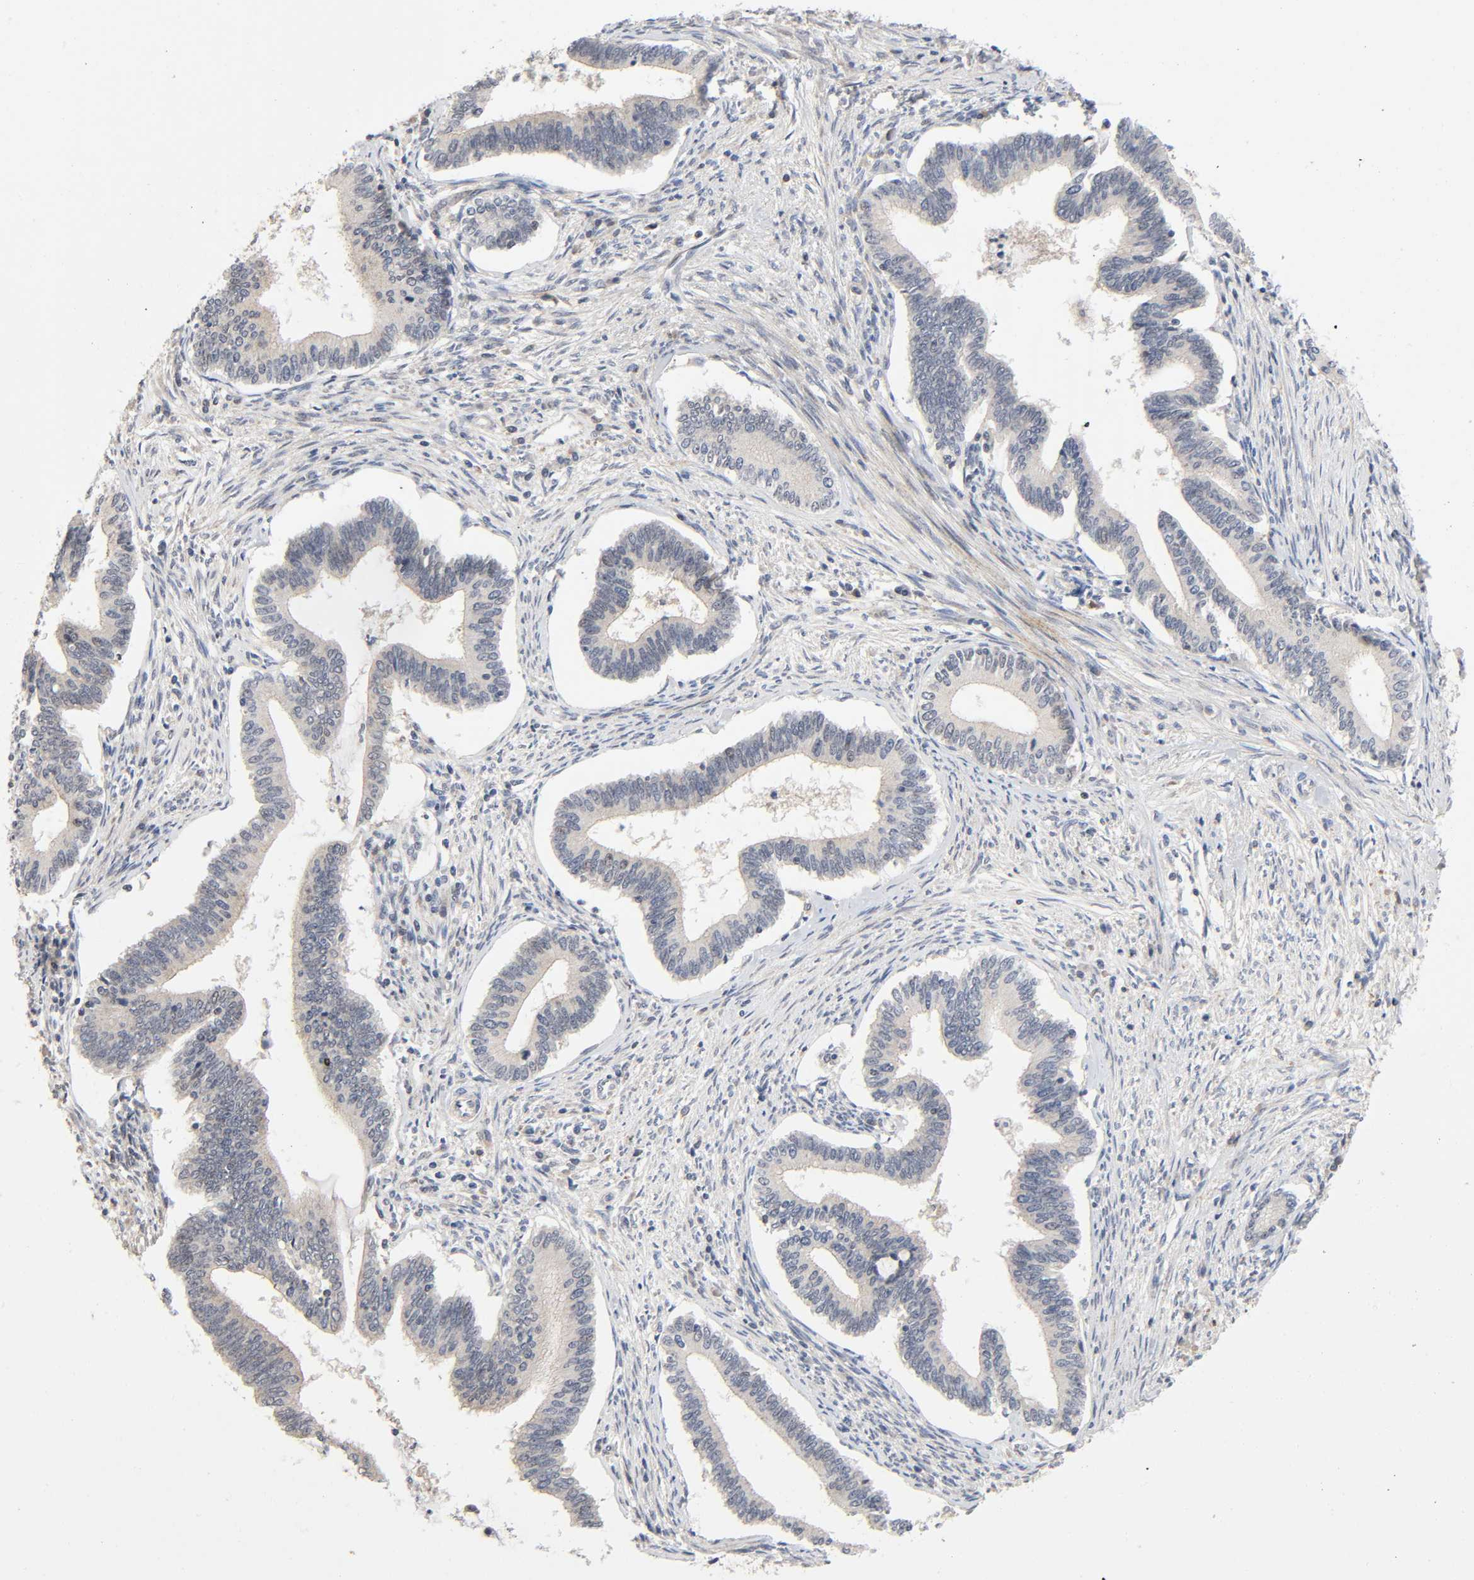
{"staining": {"intensity": "negative", "quantity": "none", "location": "none"}, "tissue": "cervical cancer", "cell_type": "Tumor cells", "image_type": "cancer", "snomed": [{"axis": "morphology", "description": "Adenocarcinoma, NOS"}, {"axis": "topography", "description": "Cervix"}], "caption": "Immunohistochemical staining of cervical adenocarcinoma demonstrates no significant staining in tumor cells.", "gene": "CASP9", "patient": {"sex": "female", "age": 36}}